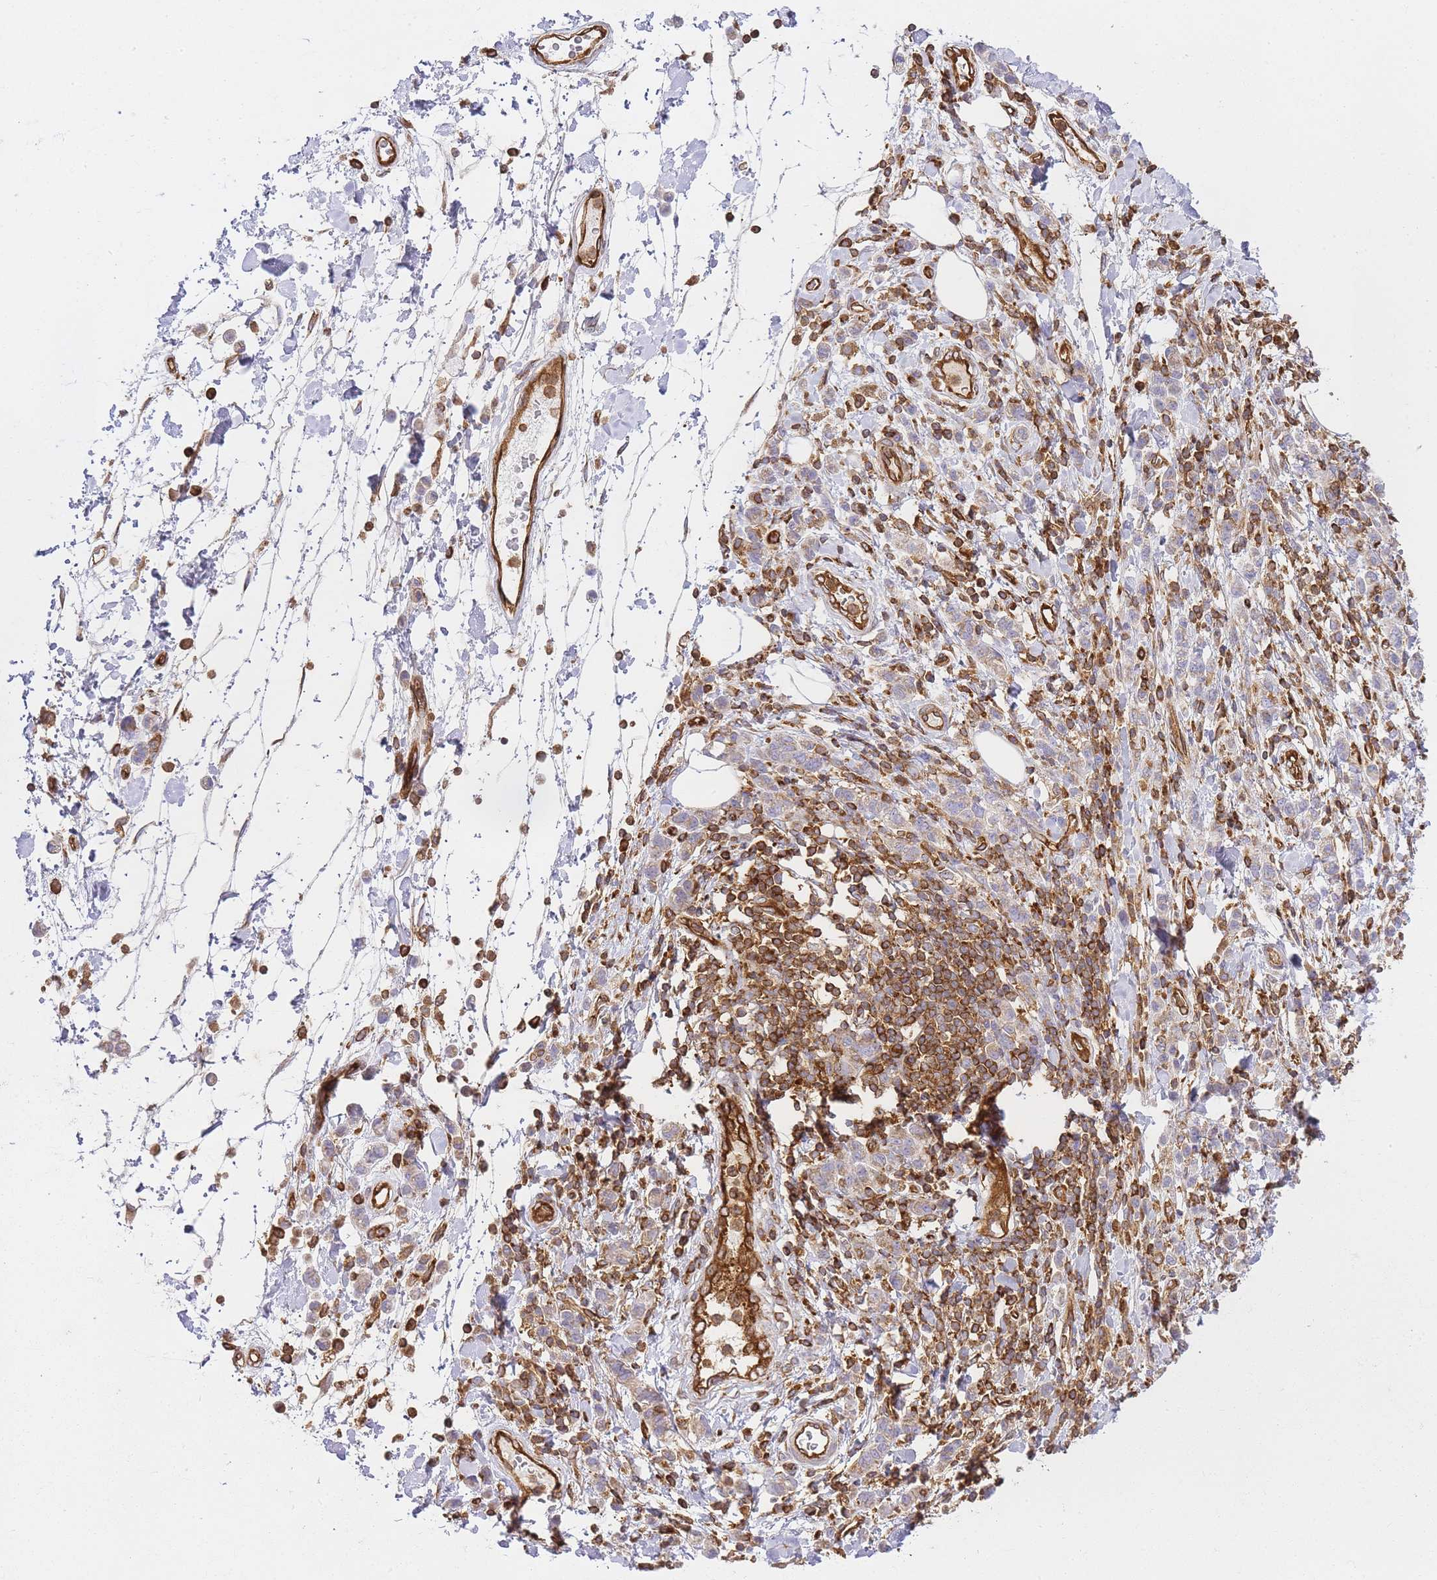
{"staining": {"intensity": "weak", "quantity": "25%-75%", "location": "cytoplasmic/membranous"}, "tissue": "stomach cancer", "cell_type": "Tumor cells", "image_type": "cancer", "snomed": [{"axis": "morphology", "description": "Adenocarcinoma, NOS"}, {"axis": "topography", "description": "Stomach"}], "caption": "Stomach cancer stained with a brown dye reveals weak cytoplasmic/membranous positive expression in approximately 25%-75% of tumor cells.", "gene": "MSN", "patient": {"sex": "male", "age": 77}}